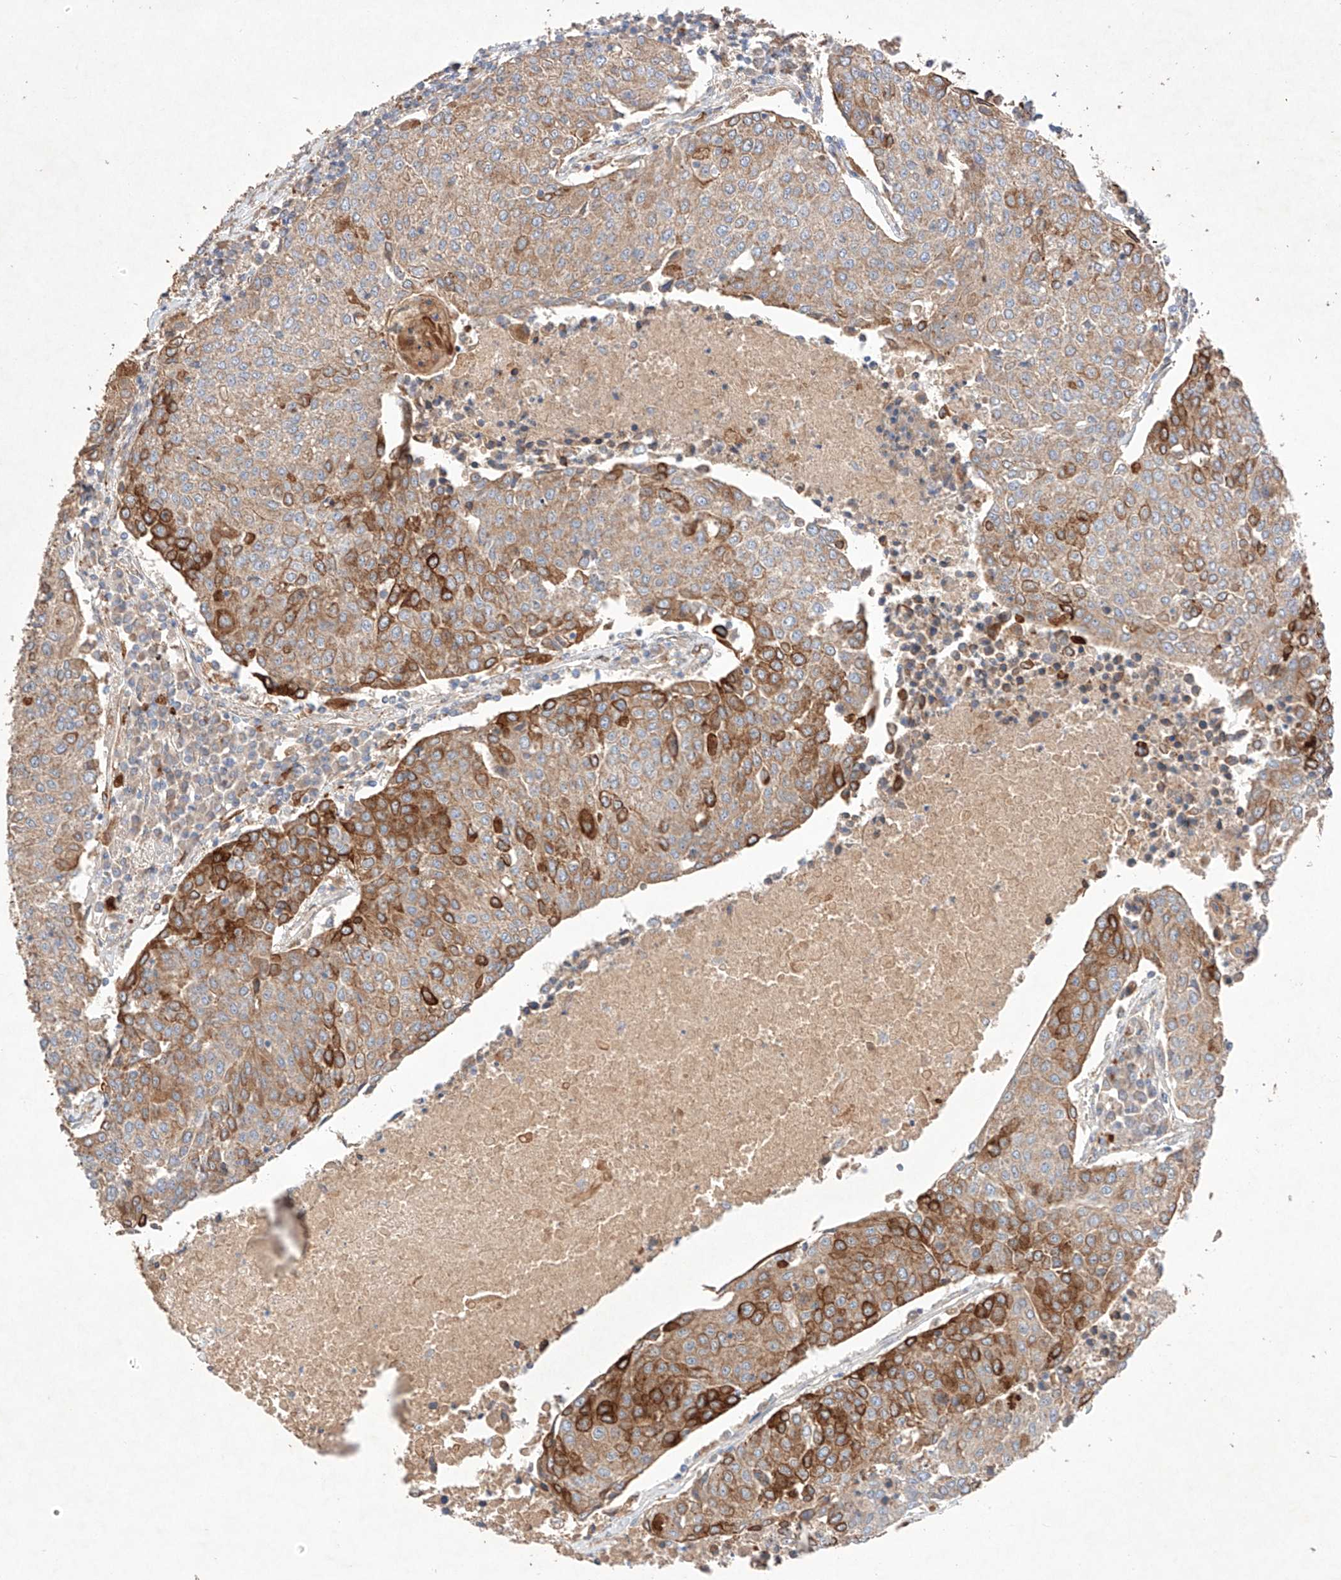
{"staining": {"intensity": "strong", "quantity": "<25%", "location": "cytoplasmic/membranous"}, "tissue": "urothelial cancer", "cell_type": "Tumor cells", "image_type": "cancer", "snomed": [{"axis": "morphology", "description": "Urothelial carcinoma, High grade"}, {"axis": "topography", "description": "Urinary bladder"}], "caption": "IHC histopathology image of neoplastic tissue: human urothelial cancer stained using immunohistochemistry displays medium levels of strong protein expression localized specifically in the cytoplasmic/membranous of tumor cells, appearing as a cytoplasmic/membranous brown color.", "gene": "C6orf62", "patient": {"sex": "female", "age": 85}}